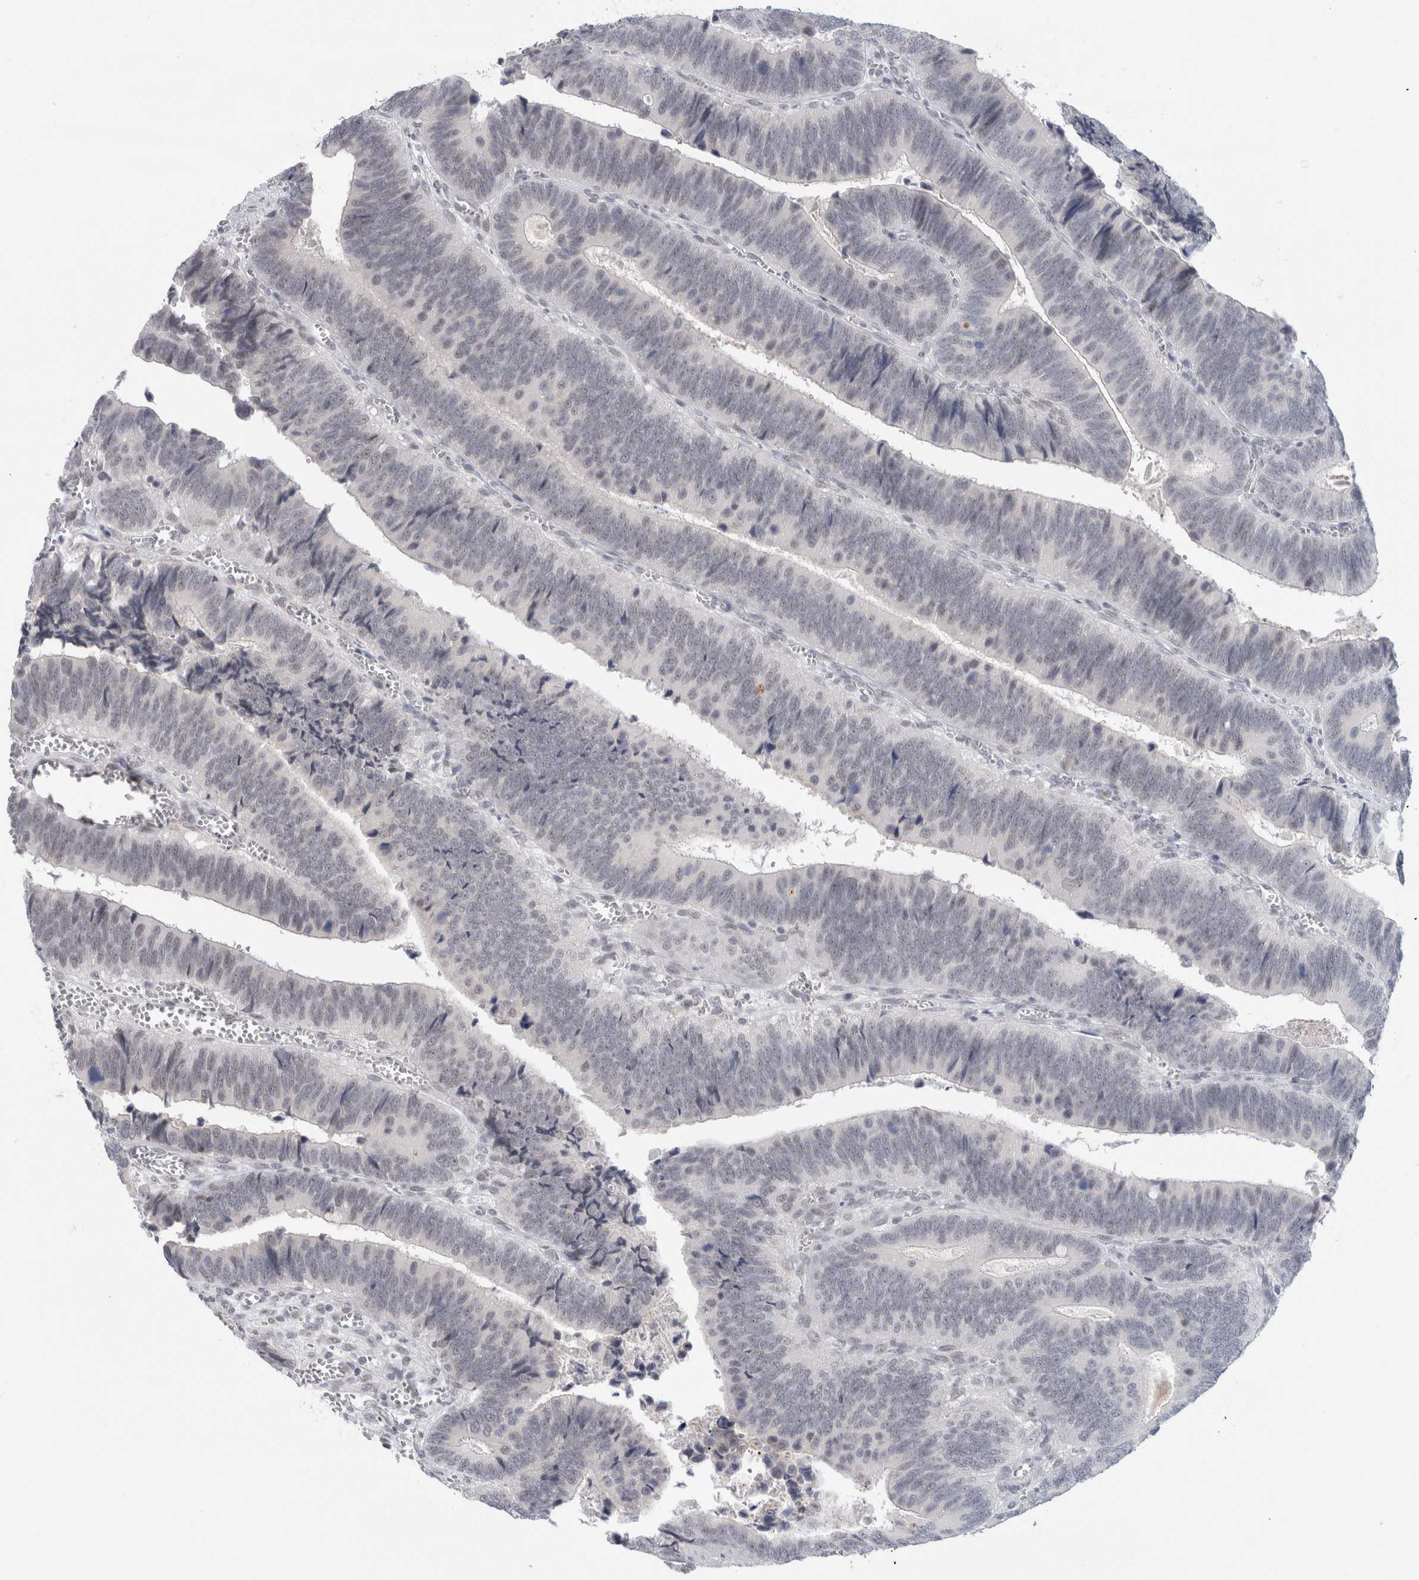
{"staining": {"intensity": "strong", "quantity": "<25%", "location": "cytoplasmic/membranous"}, "tissue": "colorectal cancer", "cell_type": "Tumor cells", "image_type": "cancer", "snomed": [{"axis": "morphology", "description": "Inflammation, NOS"}, {"axis": "morphology", "description": "Adenocarcinoma, NOS"}, {"axis": "topography", "description": "Colon"}], "caption": "Protein staining of adenocarcinoma (colorectal) tissue reveals strong cytoplasmic/membranous expression in about <25% of tumor cells.", "gene": "NIPA1", "patient": {"sex": "male", "age": 72}}